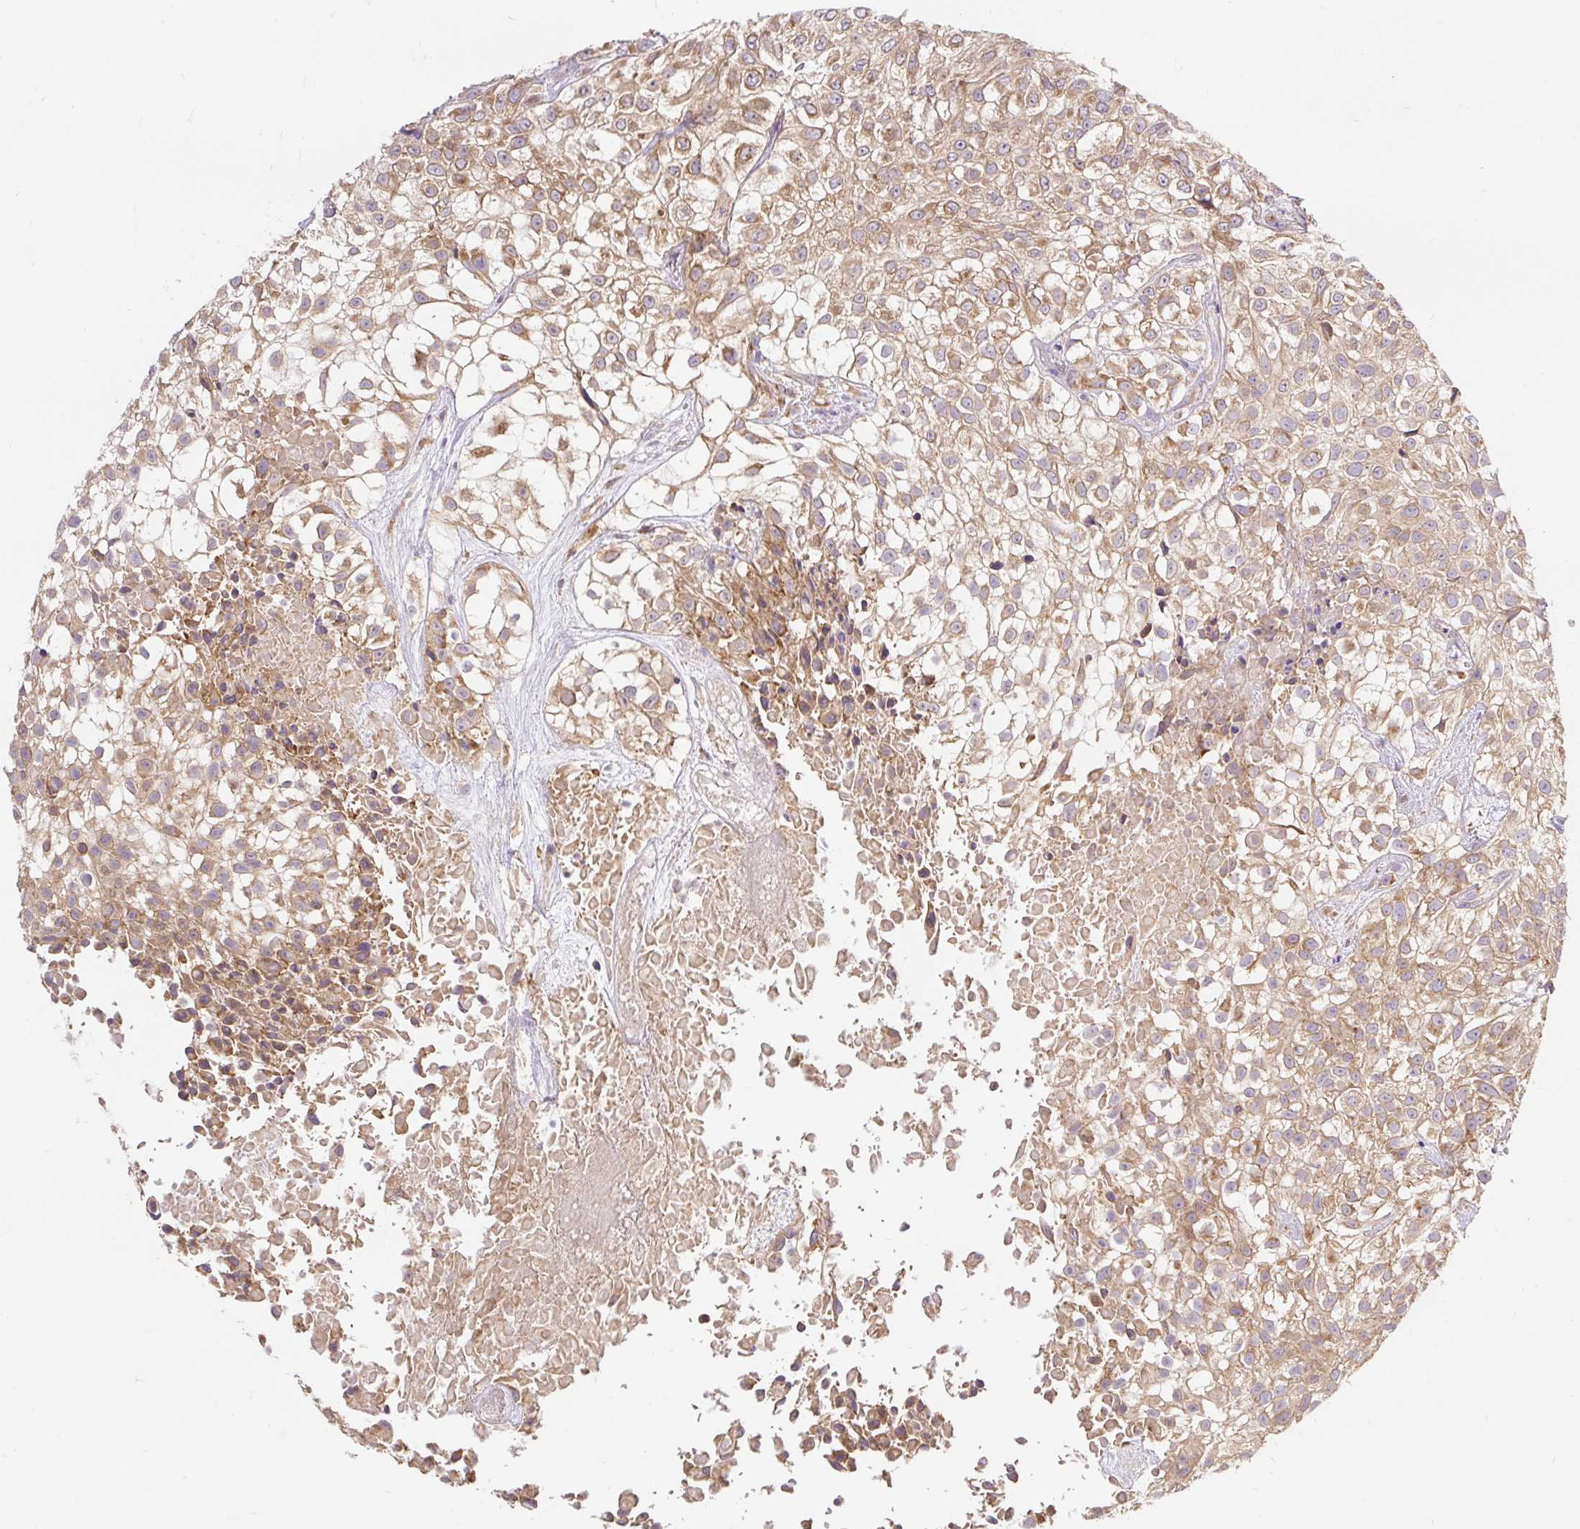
{"staining": {"intensity": "moderate", "quantity": ">75%", "location": "cytoplasmic/membranous"}, "tissue": "urothelial cancer", "cell_type": "Tumor cells", "image_type": "cancer", "snomed": [{"axis": "morphology", "description": "Urothelial carcinoma, High grade"}, {"axis": "topography", "description": "Urinary bladder"}], "caption": "This is an image of IHC staining of urothelial cancer, which shows moderate positivity in the cytoplasmic/membranous of tumor cells.", "gene": "SEC63", "patient": {"sex": "male", "age": 56}}